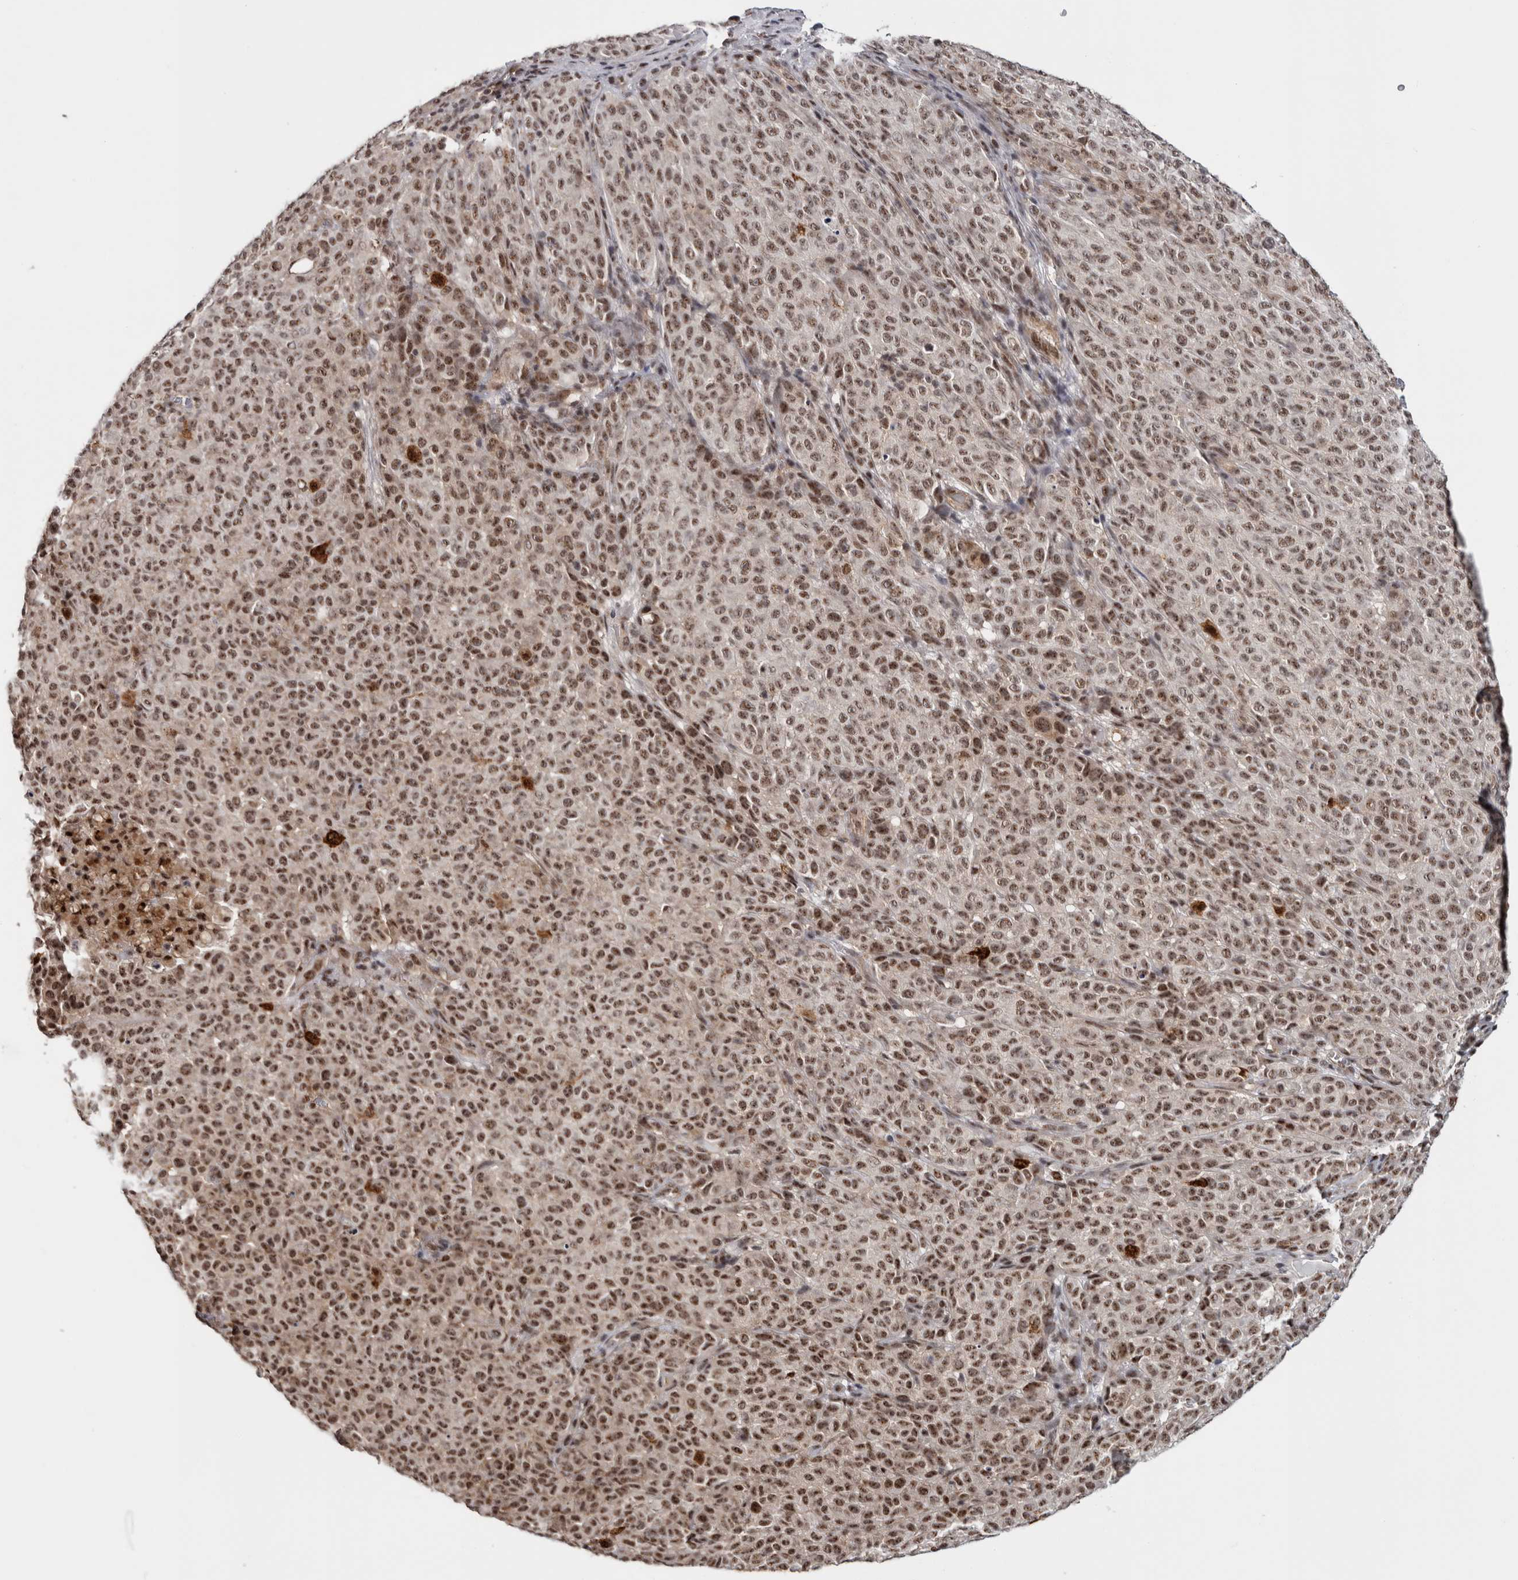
{"staining": {"intensity": "moderate", "quantity": ">75%", "location": "nuclear"}, "tissue": "melanoma", "cell_type": "Tumor cells", "image_type": "cancer", "snomed": [{"axis": "morphology", "description": "Malignant melanoma, NOS"}, {"axis": "topography", "description": "Skin"}], "caption": "An IHC photomicrograph of neoplastic tissue is shown. Protein staining in brown highlights moderate nuclear positivity in melanoma within tumor cells.", "gene": "MKNK1", "patient": {"sex": "female", "age": 82}}